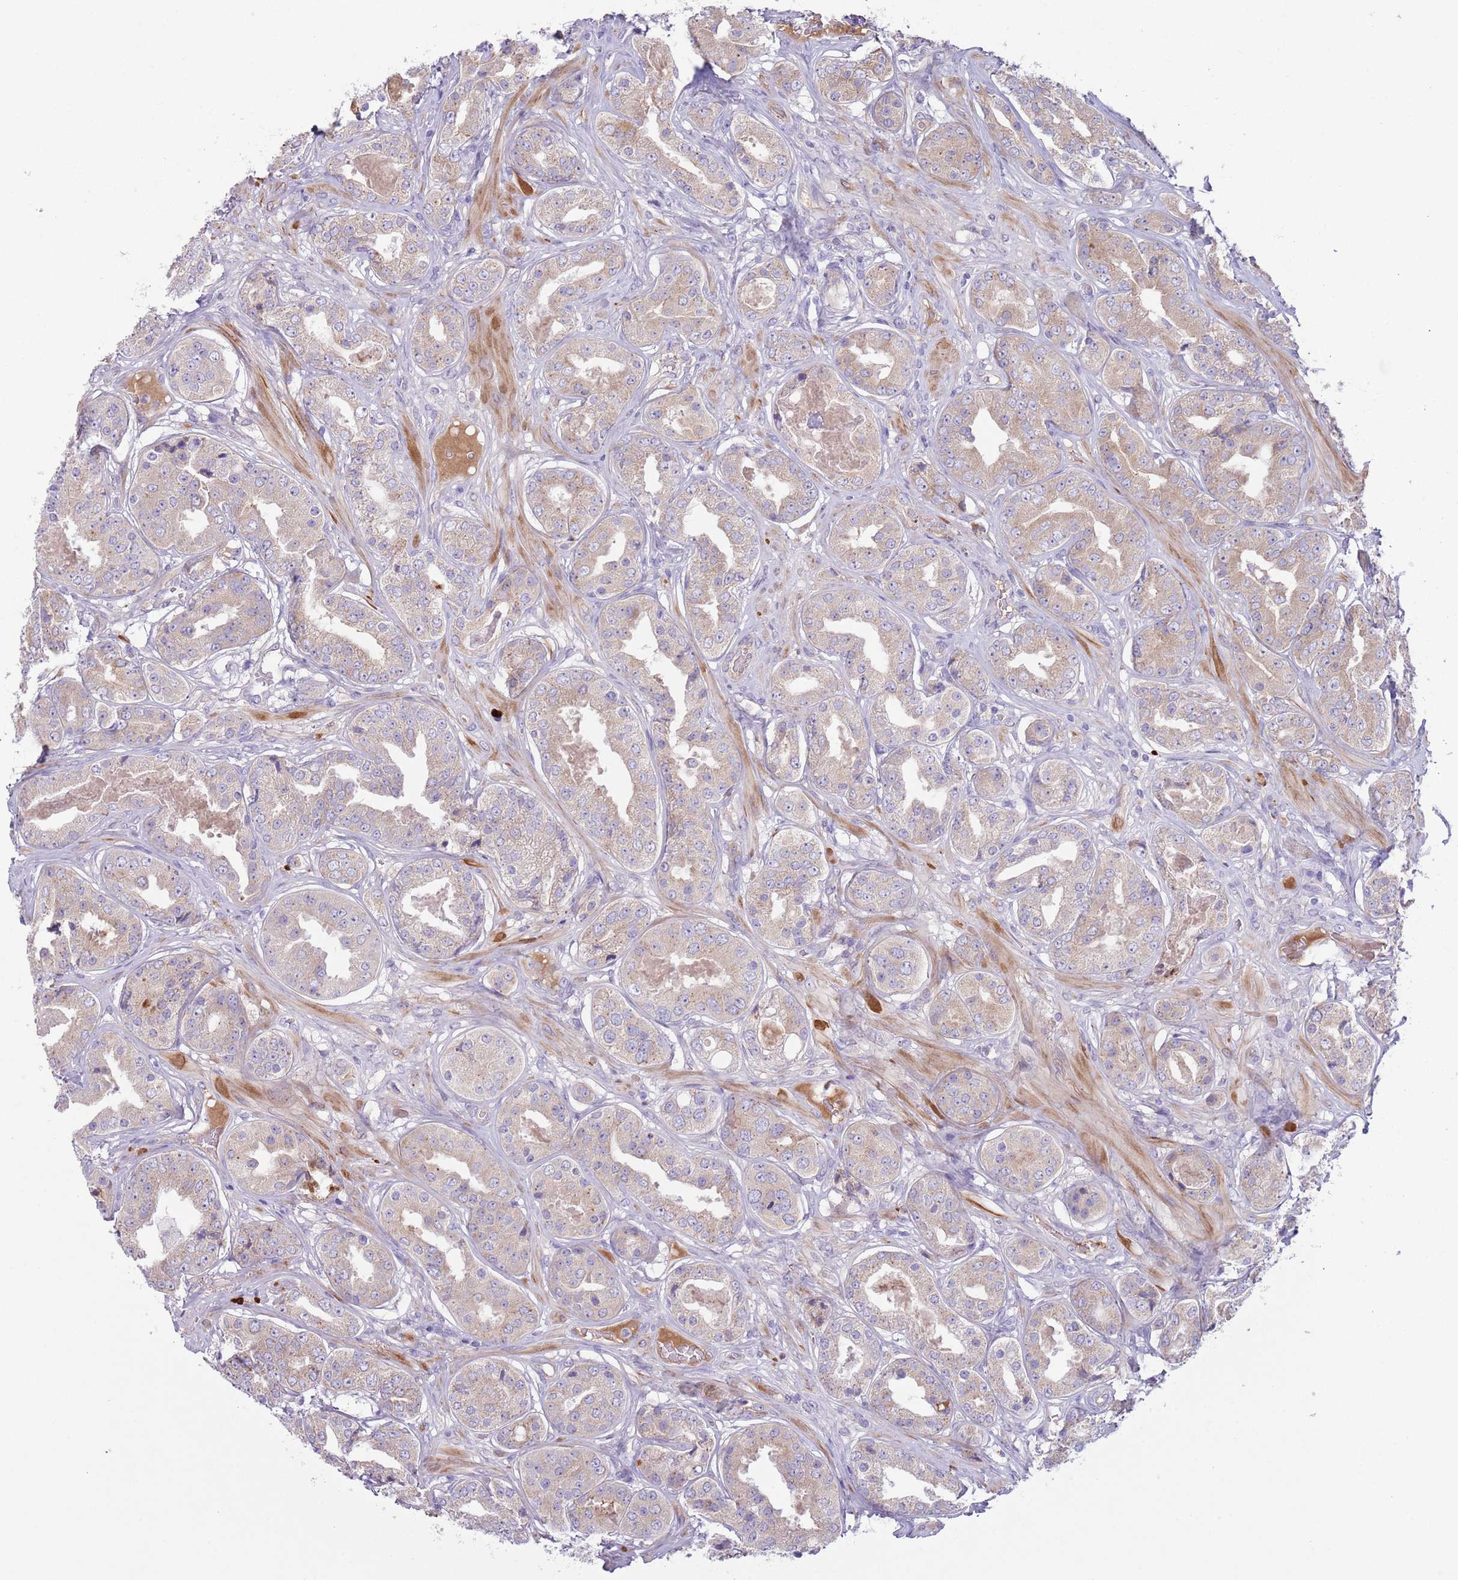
{"staining": {"intensity": "weak", "quantity": "25%-75%", "location": "cytoplasmic/membranous"}, "tissue": "prostate cancer", "cell_type": "Tumor cells", "image_type": "cancer", "snomed": [{"axis": "morphology", "description": "Adenocarcinoma, High grade"}, {"axis": "topography", "description": "Prostate"}], "caption": "Adenocarcinoma (high-grade) (prostate) tissue displays weak cytoplasmic/membranous positivity in approximately 25%-75% of tumor cells, visualized by immunohistochemistry.", "gene": "CFH", "patient": {"sex": "male", "age": 63}}